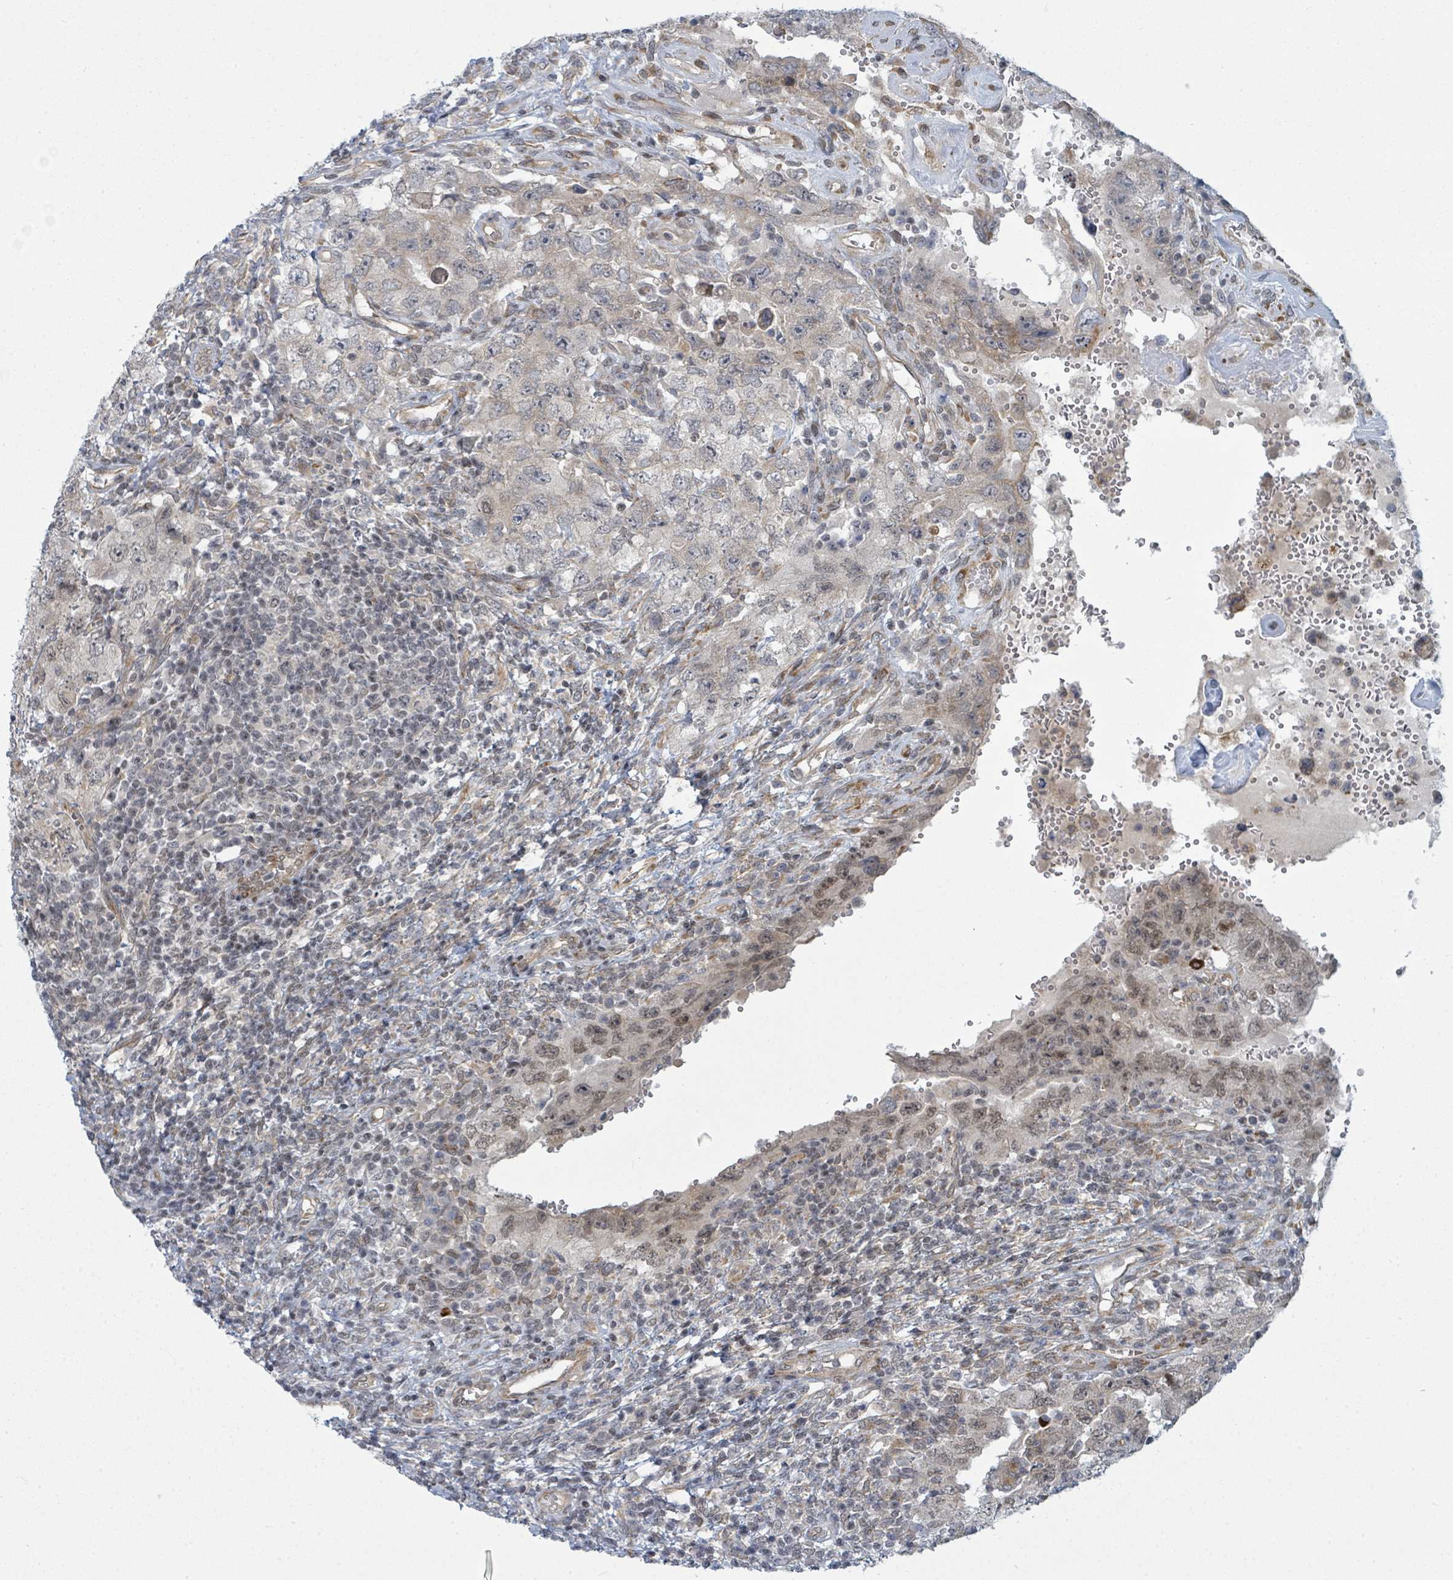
{"staining": {"intensity": "weak", "quantity": "<25%", "location": "nuclear"}, "tissue": "testis cancer", "cell_type": "Tumor cells", "image_type": "cancer", "snomed": [{"axis": "morphology", "description": "Carcinoma, Embryonal, NOS"}, {"axis": "topography", "description": "Testis"}], "caption": "Immunohistochemistry (IHC) histopathology image of testis embryonal carcinoma stained for a protein (brown), which shows no staining in tumor cells.", "gene": "PSMG2", "patient": {"sex": "male", "age": 26}}